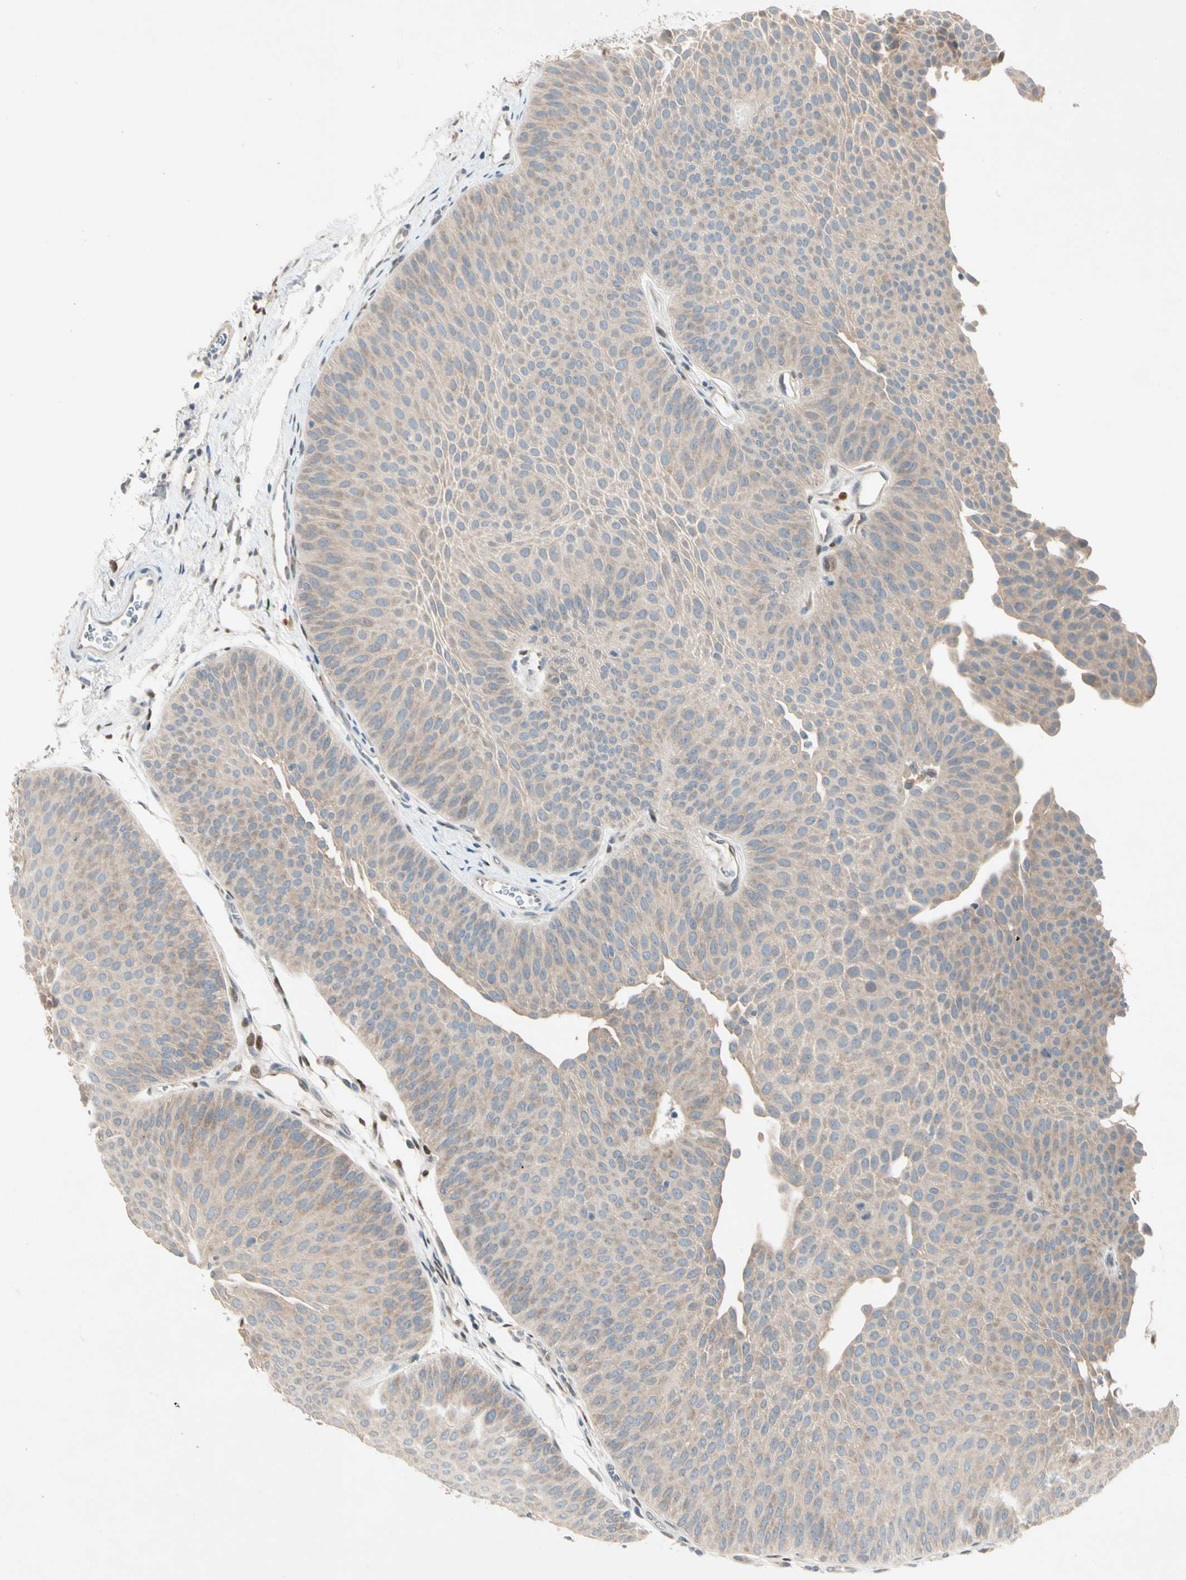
{"staining": {"intensity": "weak", "quantity": ">75%", "location": "cytoplasmic/membranous"}, "tissue": "urothelial cancer", "cell_type": "Tumor cells", "image_type": "cancer", "snomed": [{"axis": "morphology", "description": "Urothelial carcinoma, Low grade"}, {"axis": "topography", "description": "Urinary bladder"}], "caption": "Urothelial cancer was stained to show a protein in brown. There is low levels of weak cytoplasmic/membranous positivity in about >75% of tumor cells.", "gene": "IL1R1", "patient": {"sex": "female", "age": 60}}